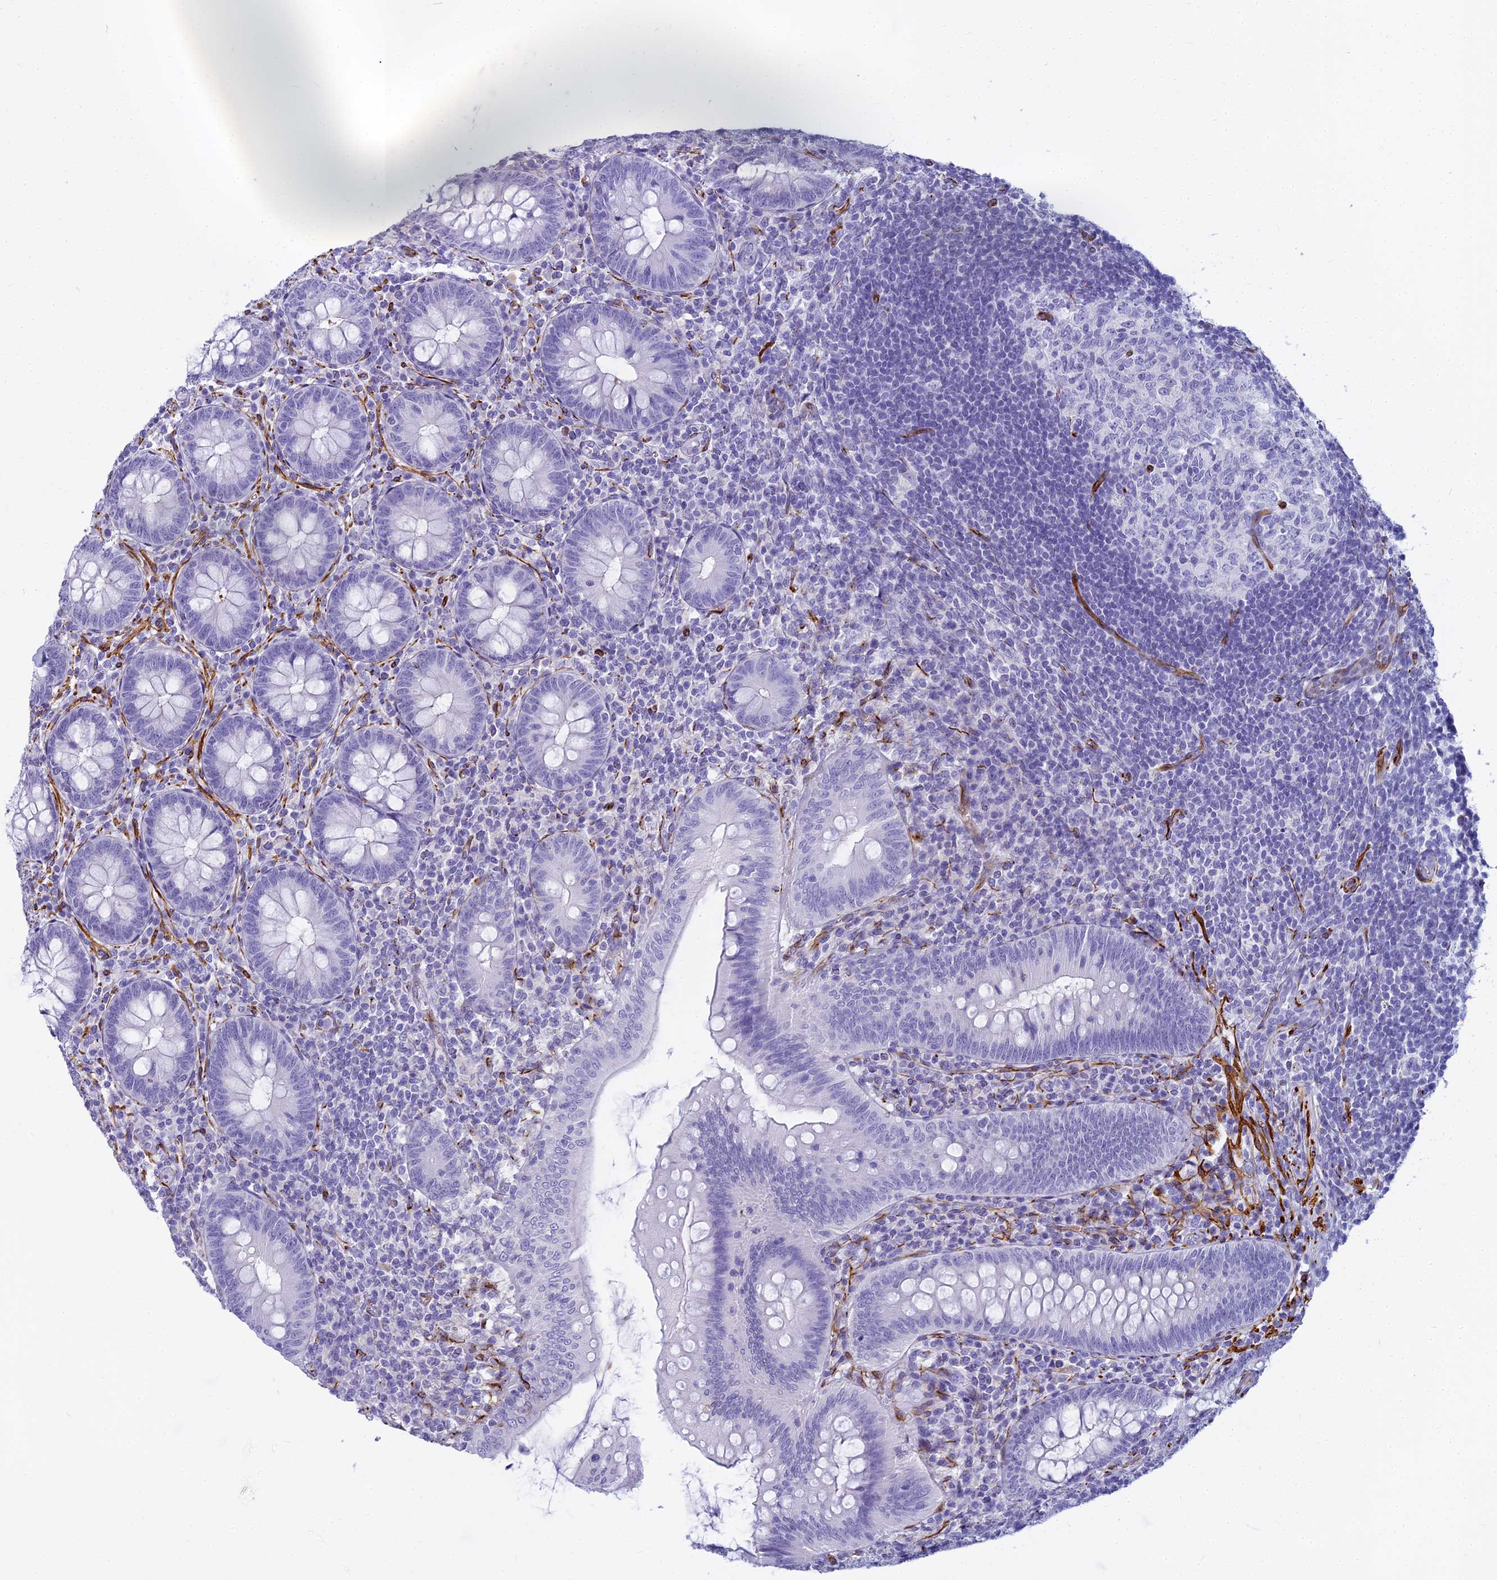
{"staining": {"intensity": "negative", "quantity": "none", "location": "none"}, "tissue": "appendix", "cell_type": "Glandular cells", "image_type": "normal", "snomed": [{"axis": "morphology", "description": "Normal tissue, NOS"}, {"axis": "topography", "description": "Appendix"}], "caption": "DAB (3,3'-diaminobenzidine) immunohistochemical staining of benign appendix reveals no significant positivity in glandular cells. (IHC, brightfield microscopy, high magnification).", "gene": "ENSG00000265118", "patient": {"sex": "male", "age": 14}}